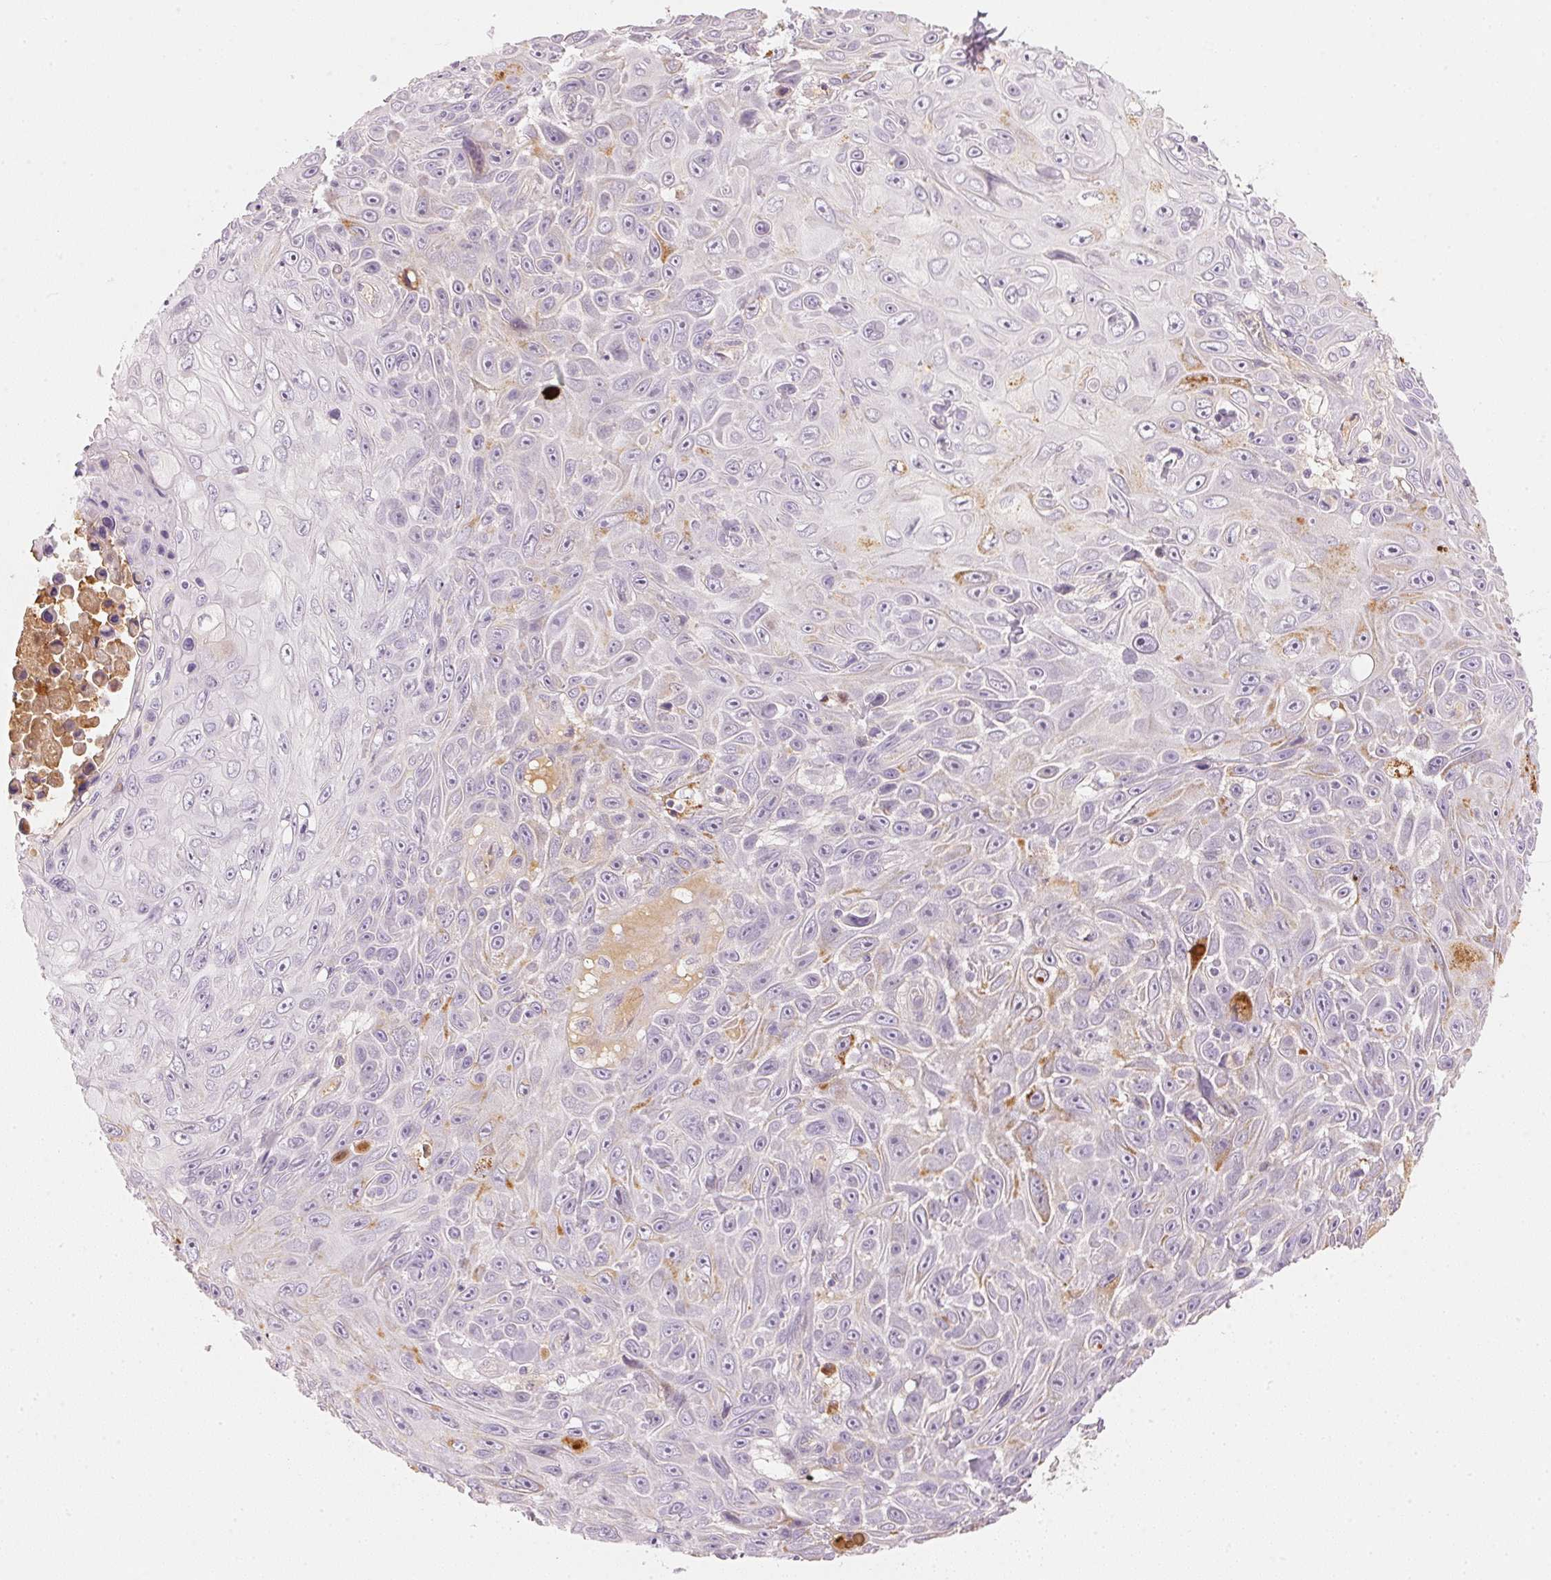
{"staining": {"intensity": "weak", "quantity": "<25%", "location": "cytoplasmic/membranous"}, "tissue": "skin cancer", "cell_type": "Tumor cells", "image_type": "cancer", "snomed": [{"axis": "morphology", "description": "Squamous cell carcinoma, NOS"}, {"axis": "topography", "description": "Skin"}], "caption": "Squamous cell carcinoma (skin) stained for a protein using IHC shows no positivity tumor cells.", "gene": "RMDN2", "patient": {"sex": "male", "age": 82}}